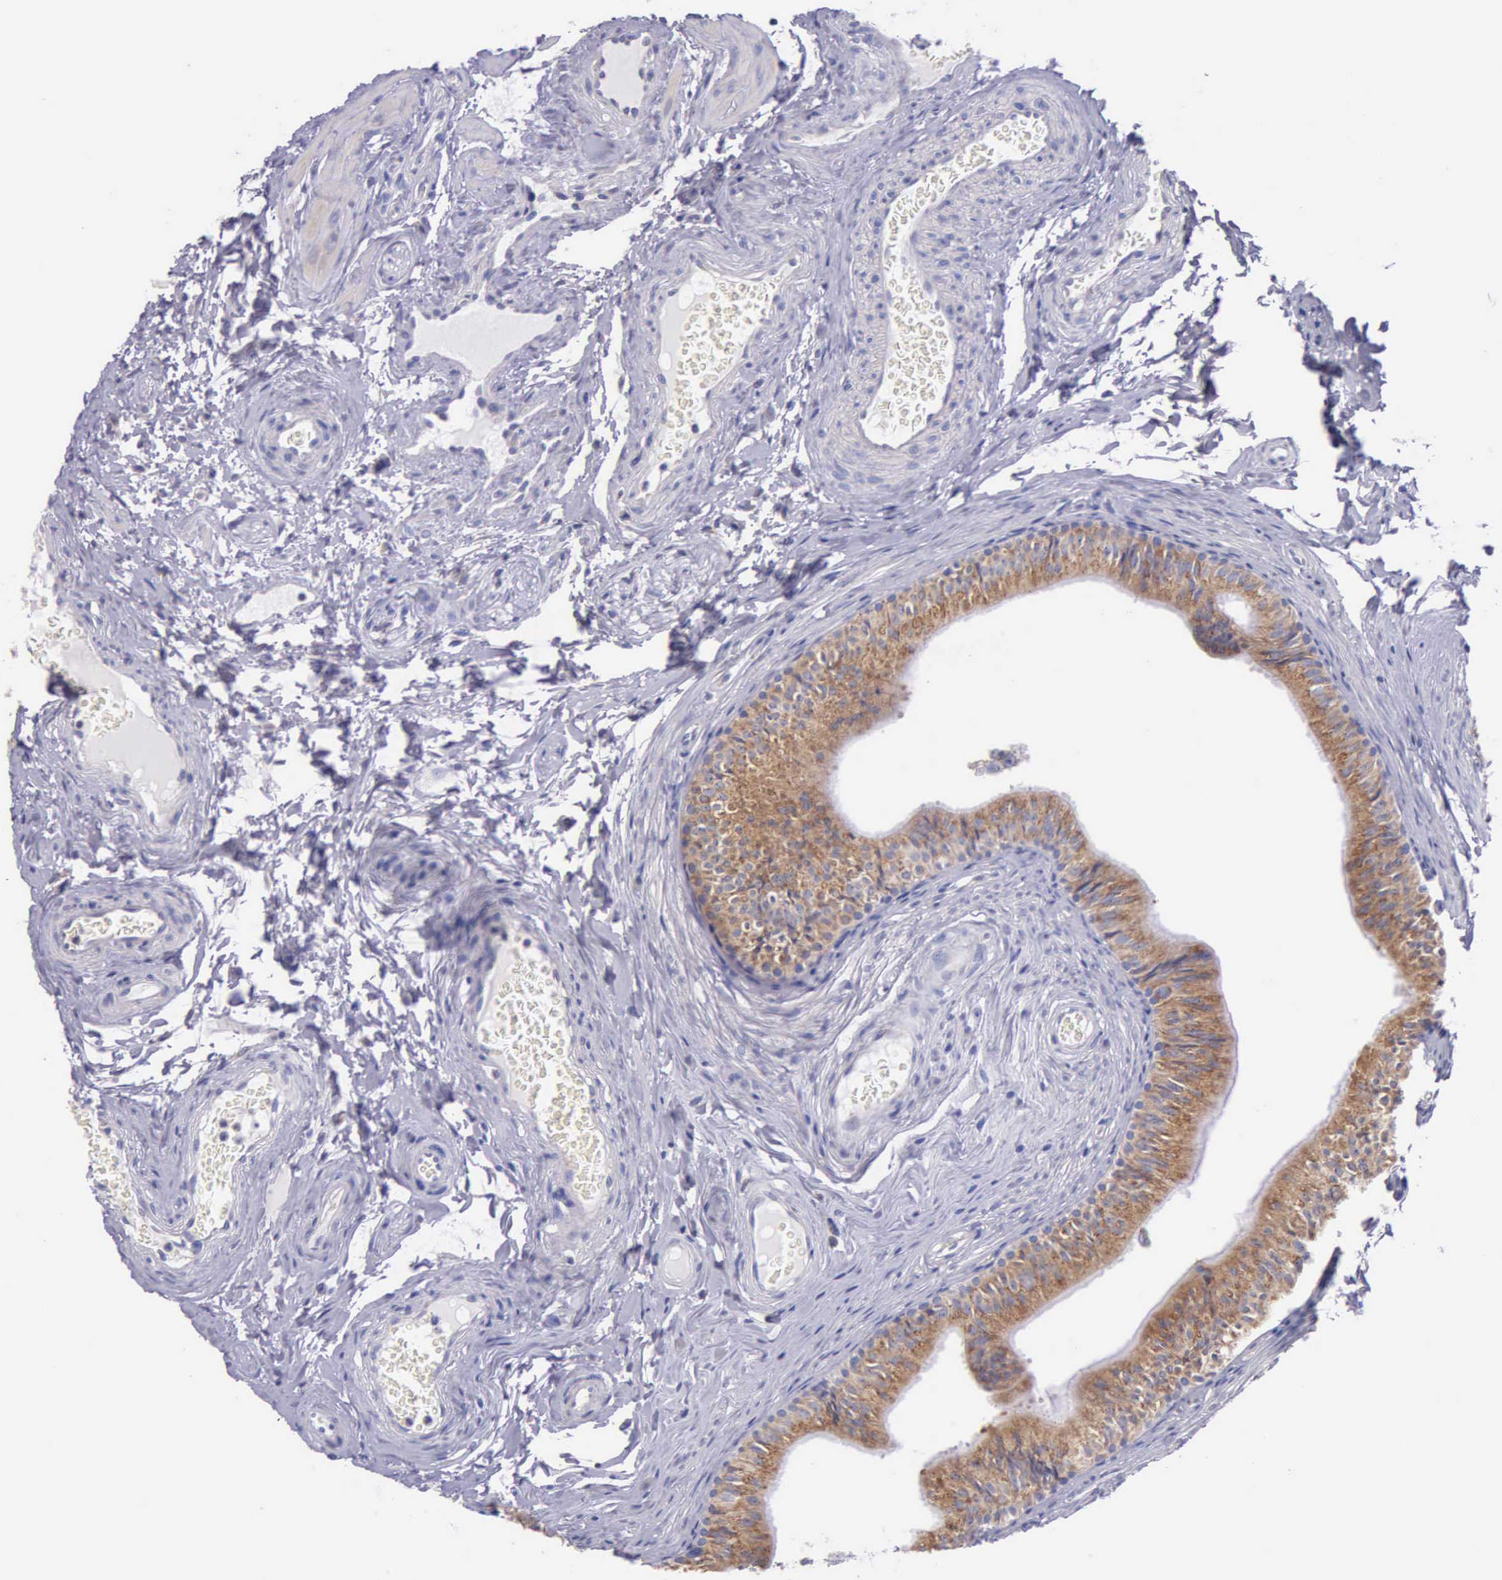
{"staining": {"intensity": "moderate", "quantity": ">75%", "location": "cytoplasmic/membranous"}, "tissue": "epididymis", "cell_type": "Glandular cells", "image_type": "normal", "snomed": [{"axis": "morphology", "description": "Normal tissue, NOS"}, {"axis": "topography", "description": "Epididymis"}], "caption": "Immunohistochemical staining of normal epididymis displays >75% levels of moderate cytoplasmic/membranous protein positivity in about >75% of glandular cells.", "gene": "CTAGE15", "patient": {"sex": "male", "age": 23}}